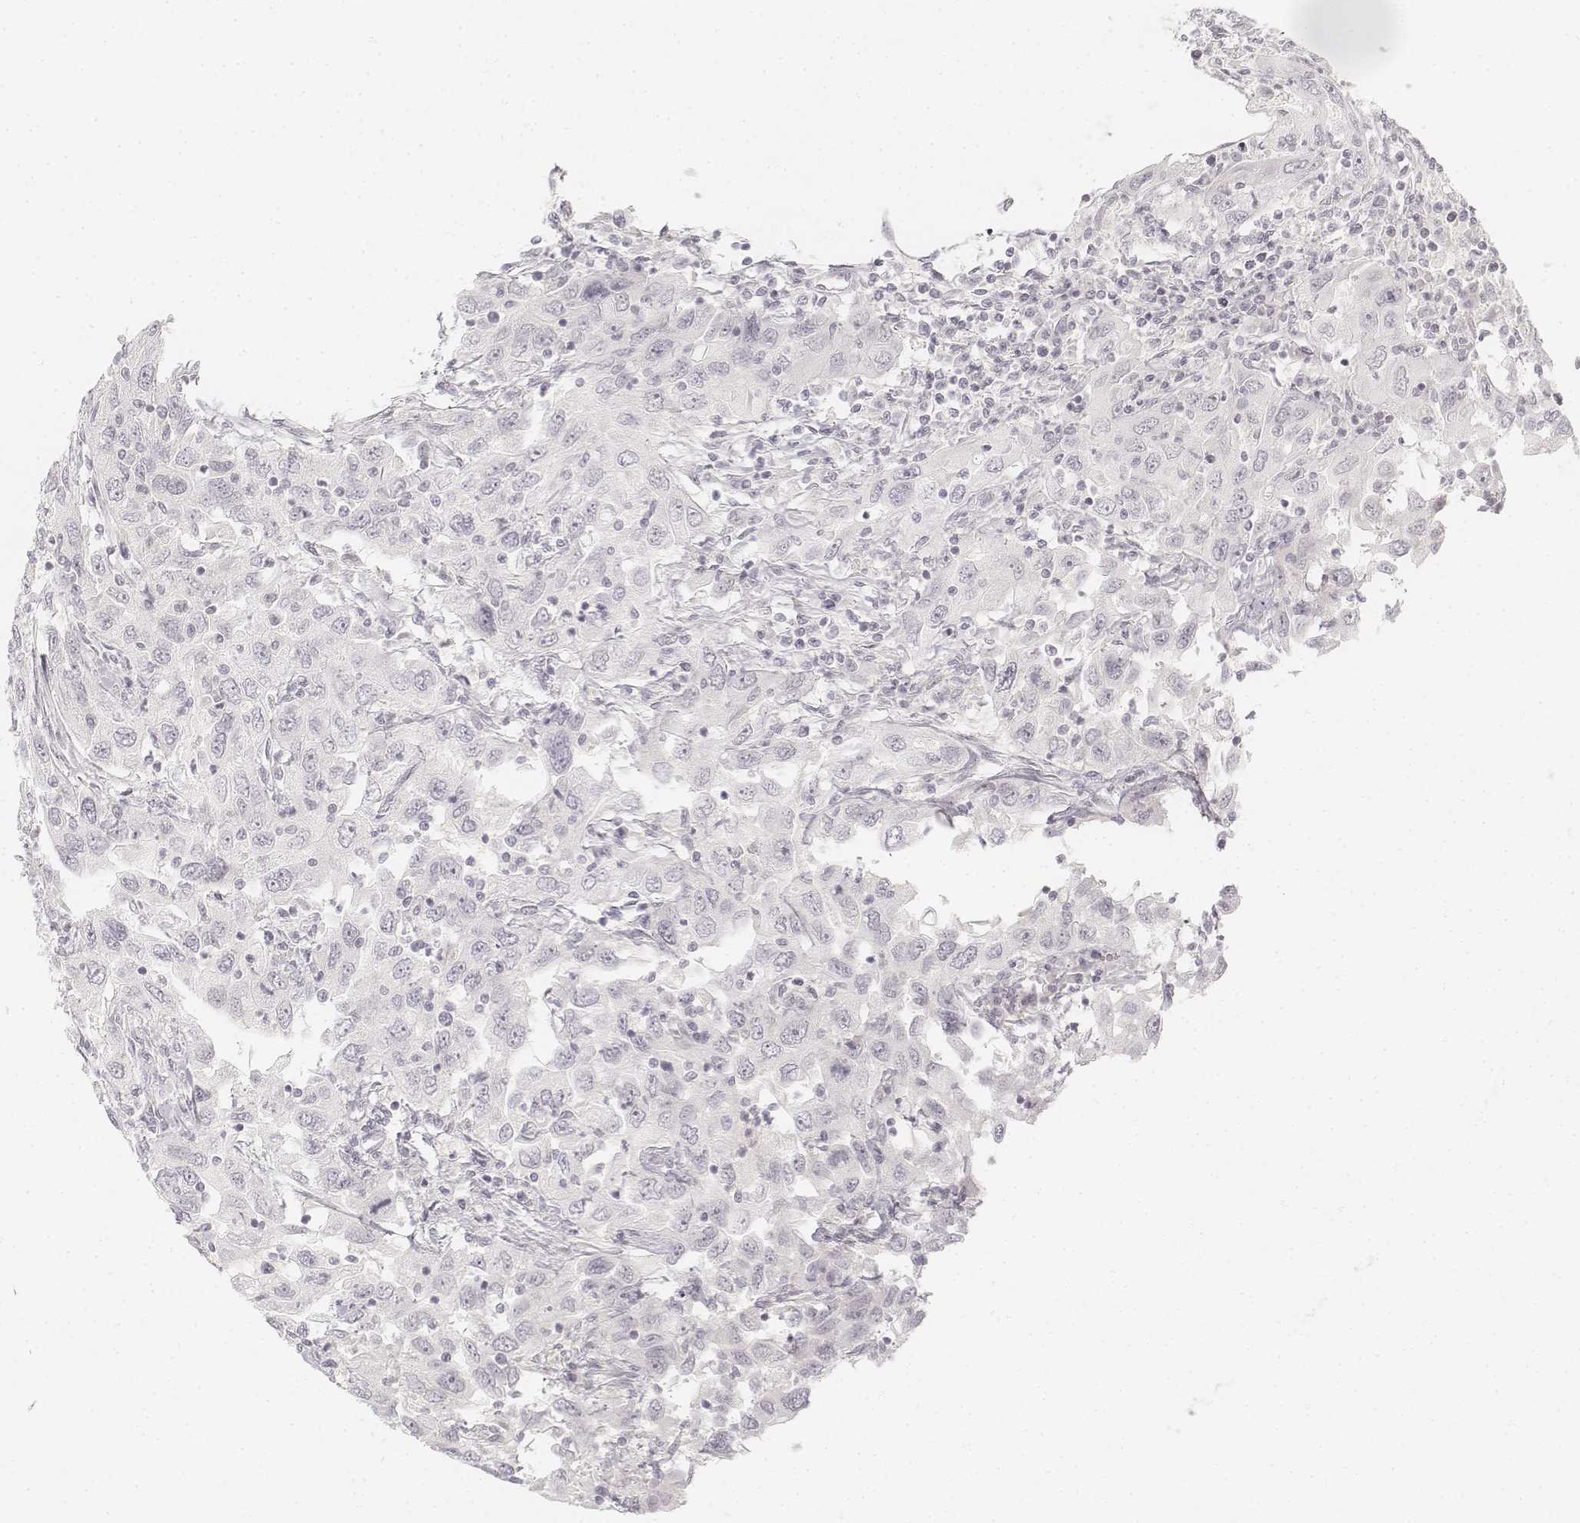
{"staining": {"intensity": "negative", "quantity": "none", "location": "none"}, "tissue": "urothelial cancer", "cell_type": "Tumor cells", "image_type": "cancer", "snomed": [{"axis": "morphology", "description": "Urothelial carcinoma, High grade"}, {"axis": "topography", "description": "Urinary bladder"}], "caption": "There is no significant expression in tumor cells of urothelial cancer.", "gene": "KRT25", "patient": {"sex": "male", "age": 76}}